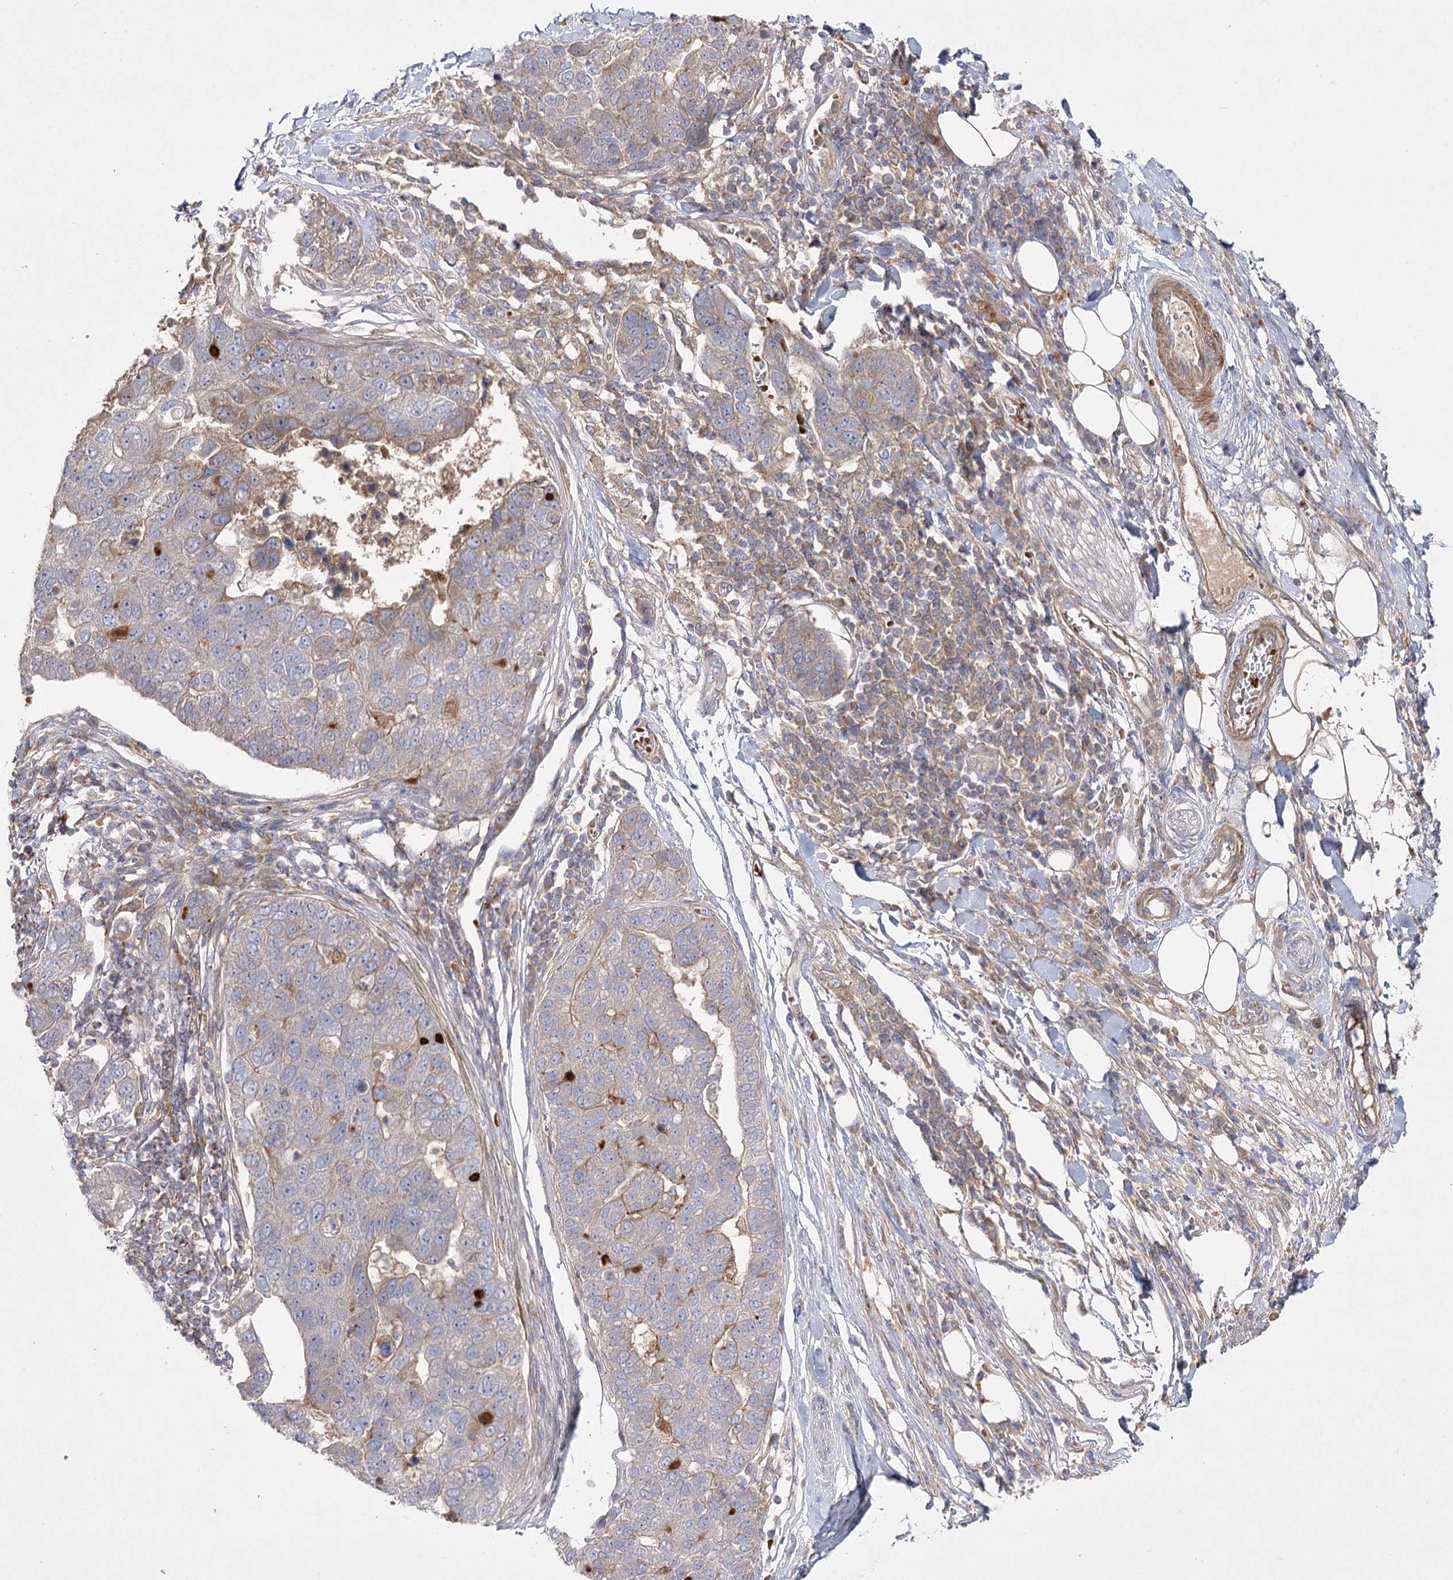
{"staining": {"intensity": "weak", "quantity": "25%-75%", "location": "cytoplasmic/membranous"}, "tissue": "pancreatic cancer", "cell_type": "Tumor cells", "image_type": "cancer", "snomed": [{"axis": "morphology", "description": "Adenocarcinoma, NOS"}, {"axis": "topography", "description": "Pancreas"}], "caption": "Immunohistochemistry (IHC) of human pancreatic adenocarcinoma shows low levels of weak cytoplasmic/membranous staining in about 25%-75% of tumor cells.", "gene": "KIAA0825", "patient": {"sex": "female", "age": 61}}